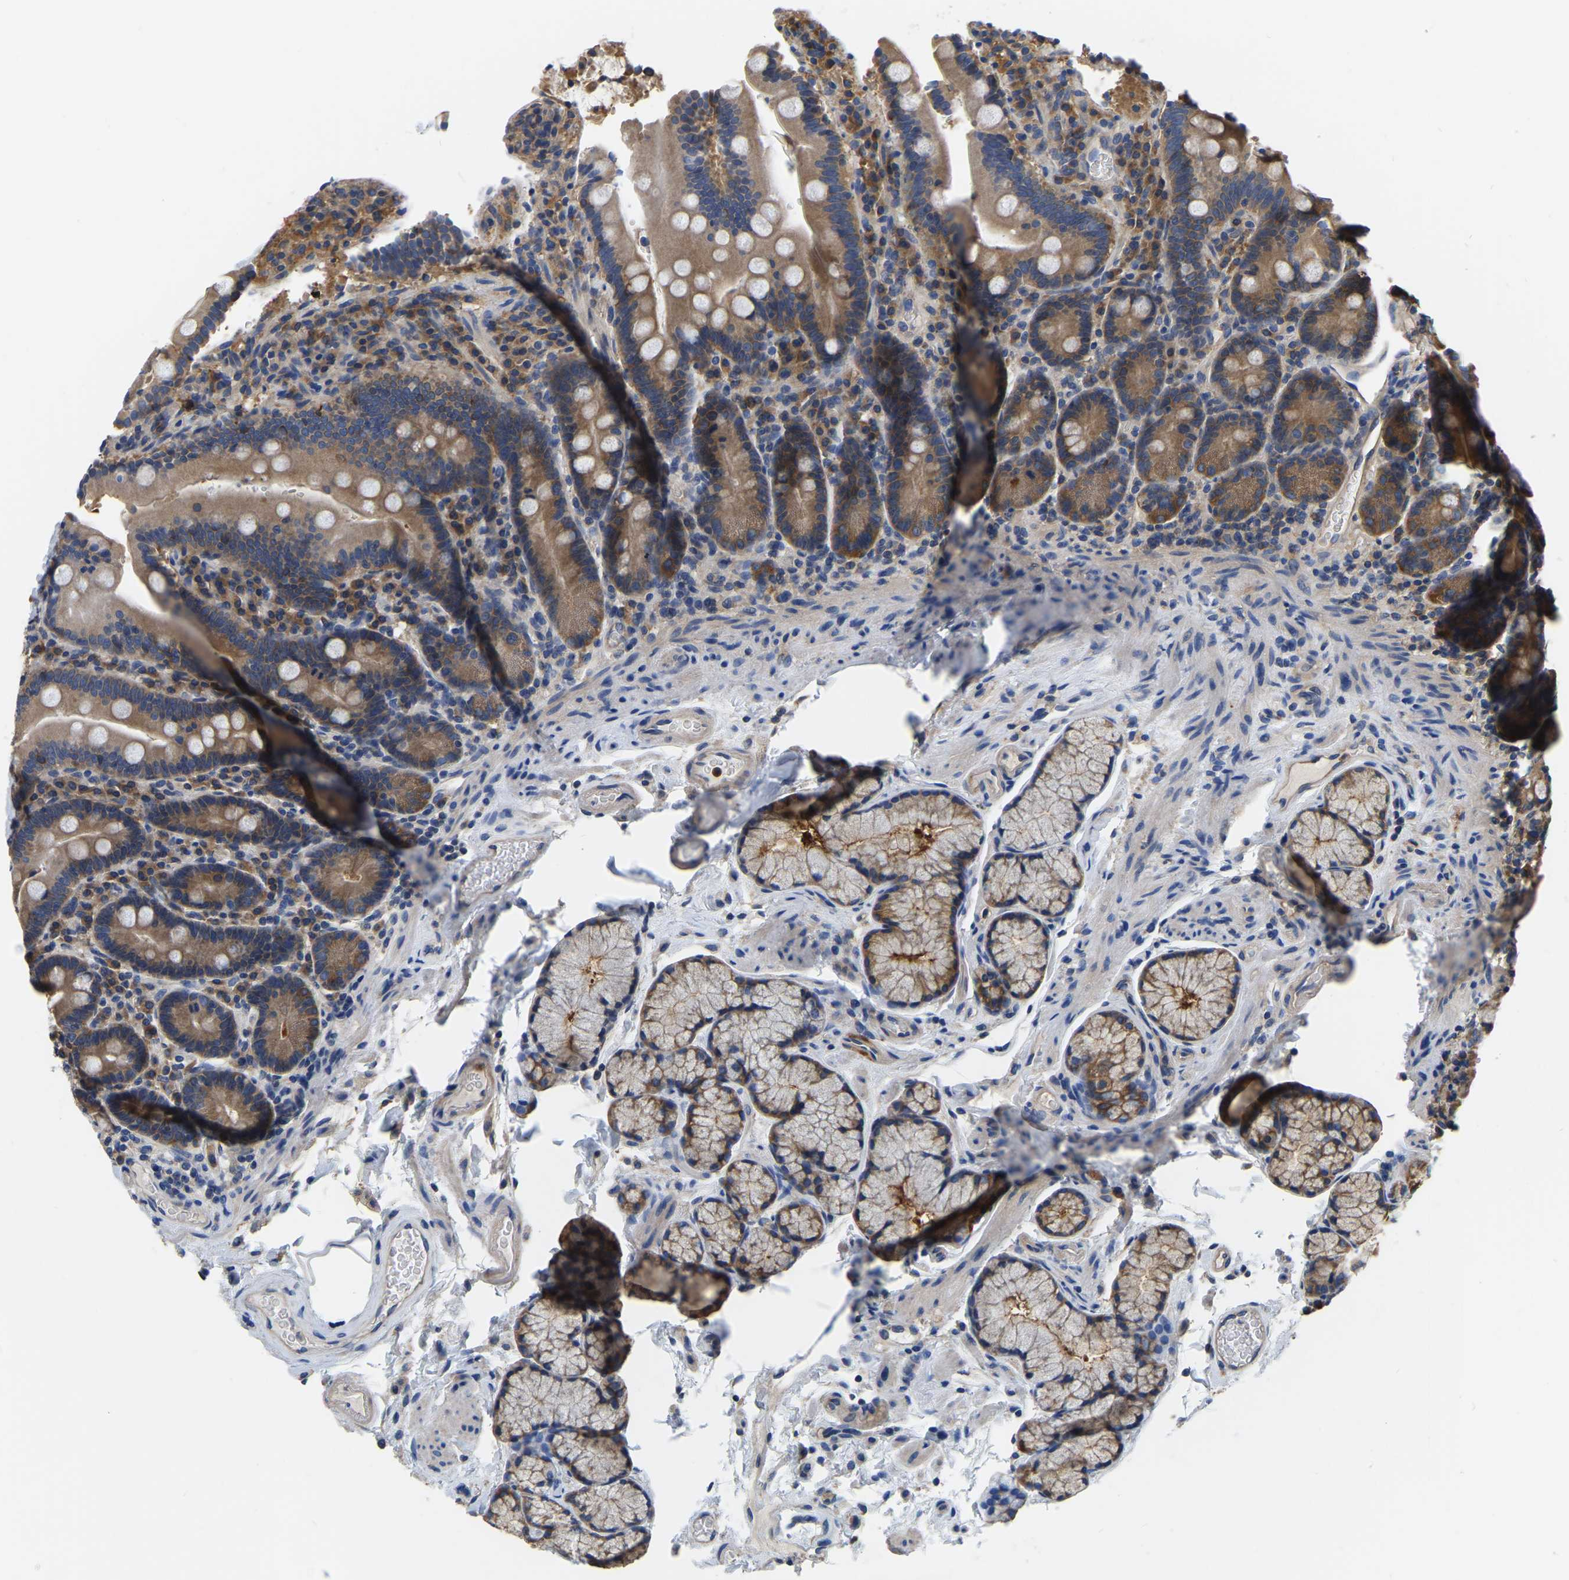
{"staining": {"intensity": "moderate", "quantity": ">75%", "location": "cytoplasmic/membranous"}, "tissue": "duodenum", "cell_type": "Glandular cells", "image_type": "normal", "snomed": [{"axis": "morphology", "description": "Normal tissue, NOS"}, {"axis": "topography", "description": "Small intestine, NOS"}], "caption": "An immunohistochemistry photomicrograph of unremarkable tissue is shown. Protein staining in brown highlights moderate cytoplasmic/membranous positivity in duodenum within glandular cells.", "gene": "GARS1", "patient": {"sex": "female", "age": 71}}